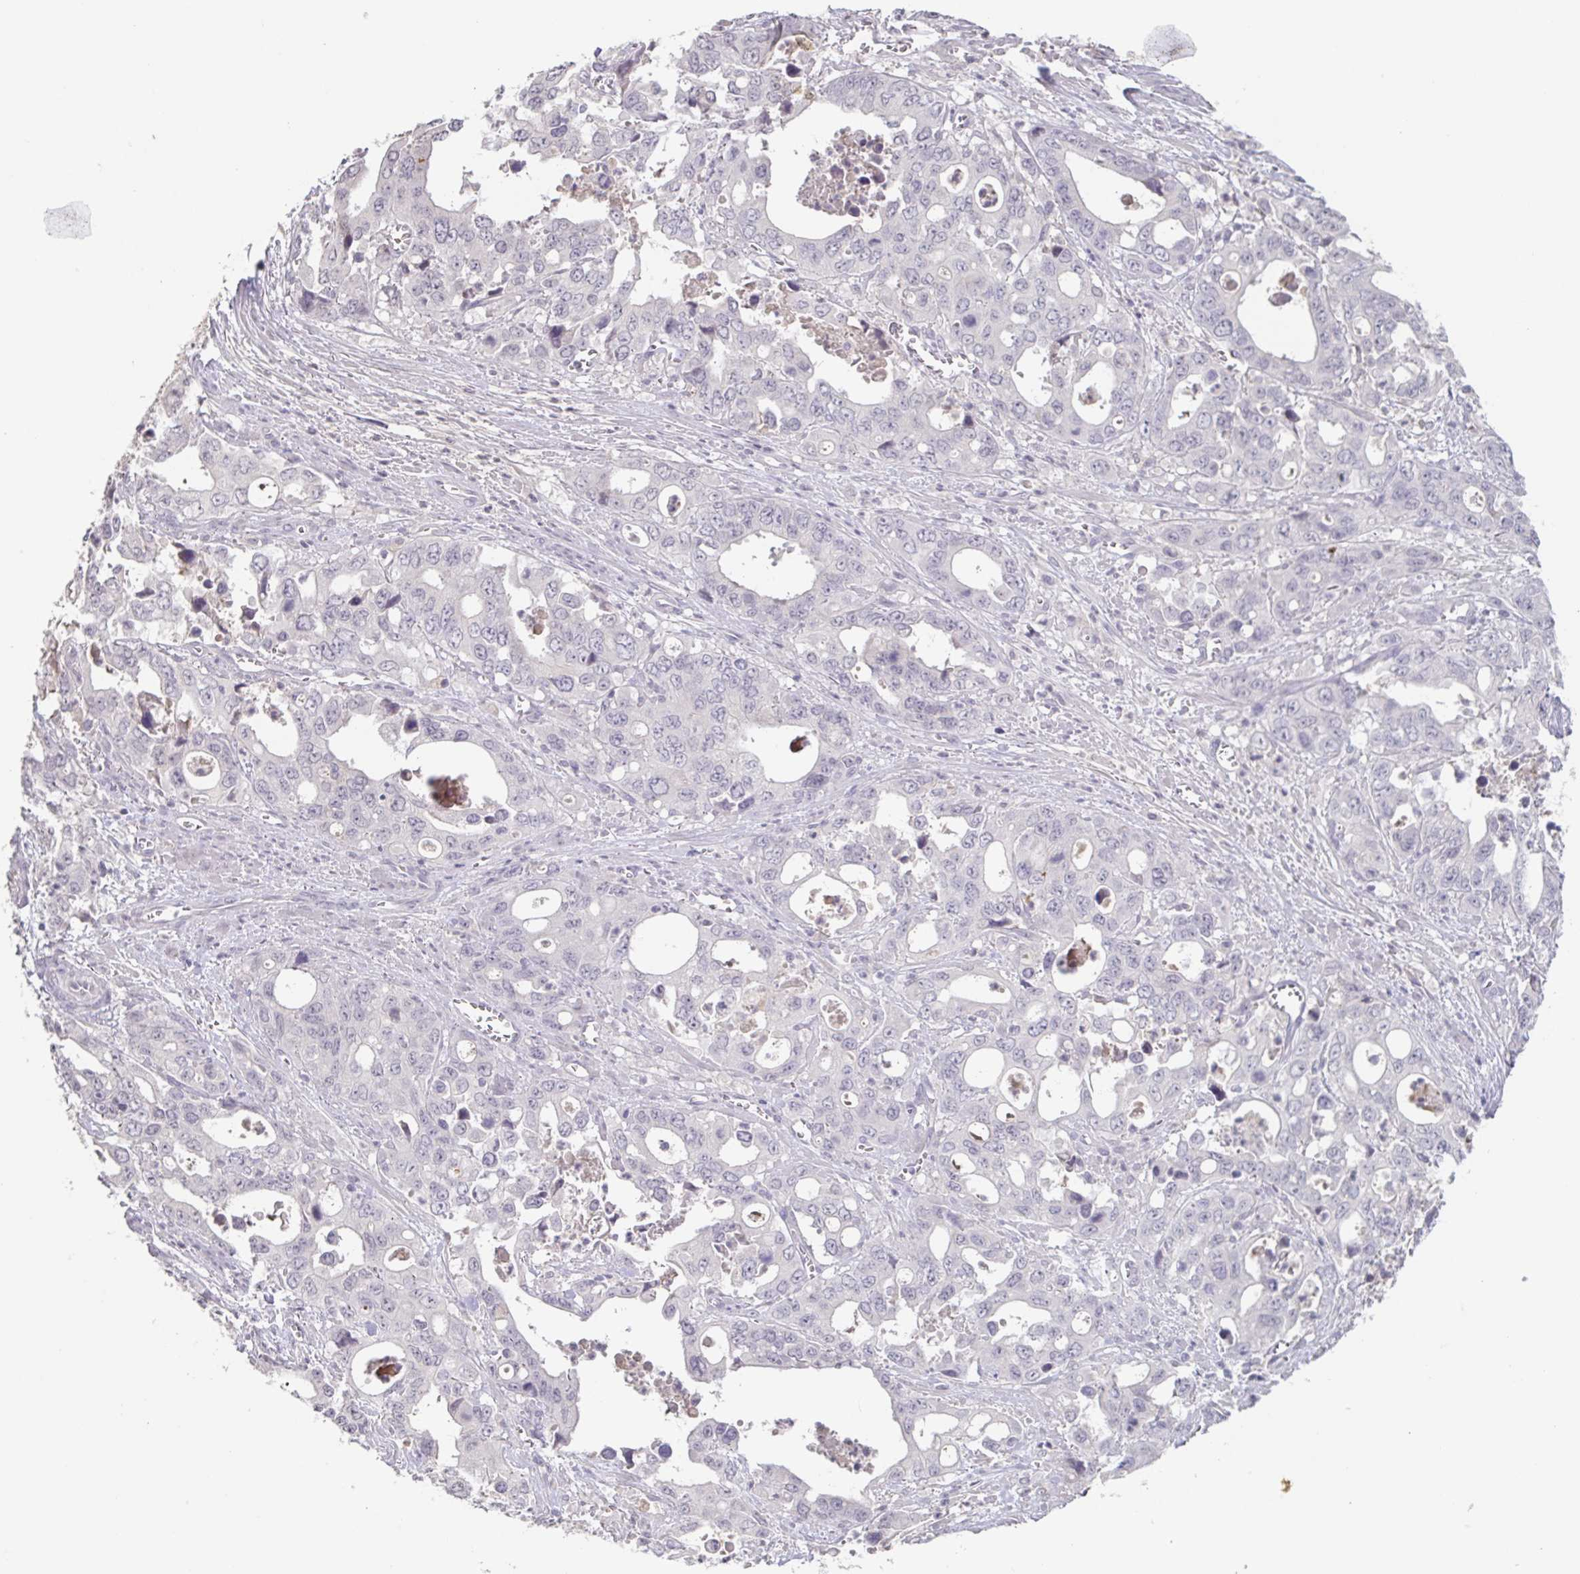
{"staining": {"intensity": "negative", "quantity": "none", "location": "none"}, "tissue": "stomach cancer", "cell_type": "Tumor cells", "image_type": "cancer", "snomed": [{"axis": "morphology", "description": "Adenocarcinoma, NOS"}, {"axis": "topography", "description": "Stomach, upper"}], "caption": "Immunohistochemical staining of stomach cancer (adenocarcinoma) reveals no significant staining in tumor cells. (Stains: DAB (3,3'-diaminobenzidine) immunohistochemistry with hematoxylin counter stain, Microscopy: brightfield microscopy at high magnification).", "gene": "INSL5", "patient": {"sex": "male", "age": 74}}